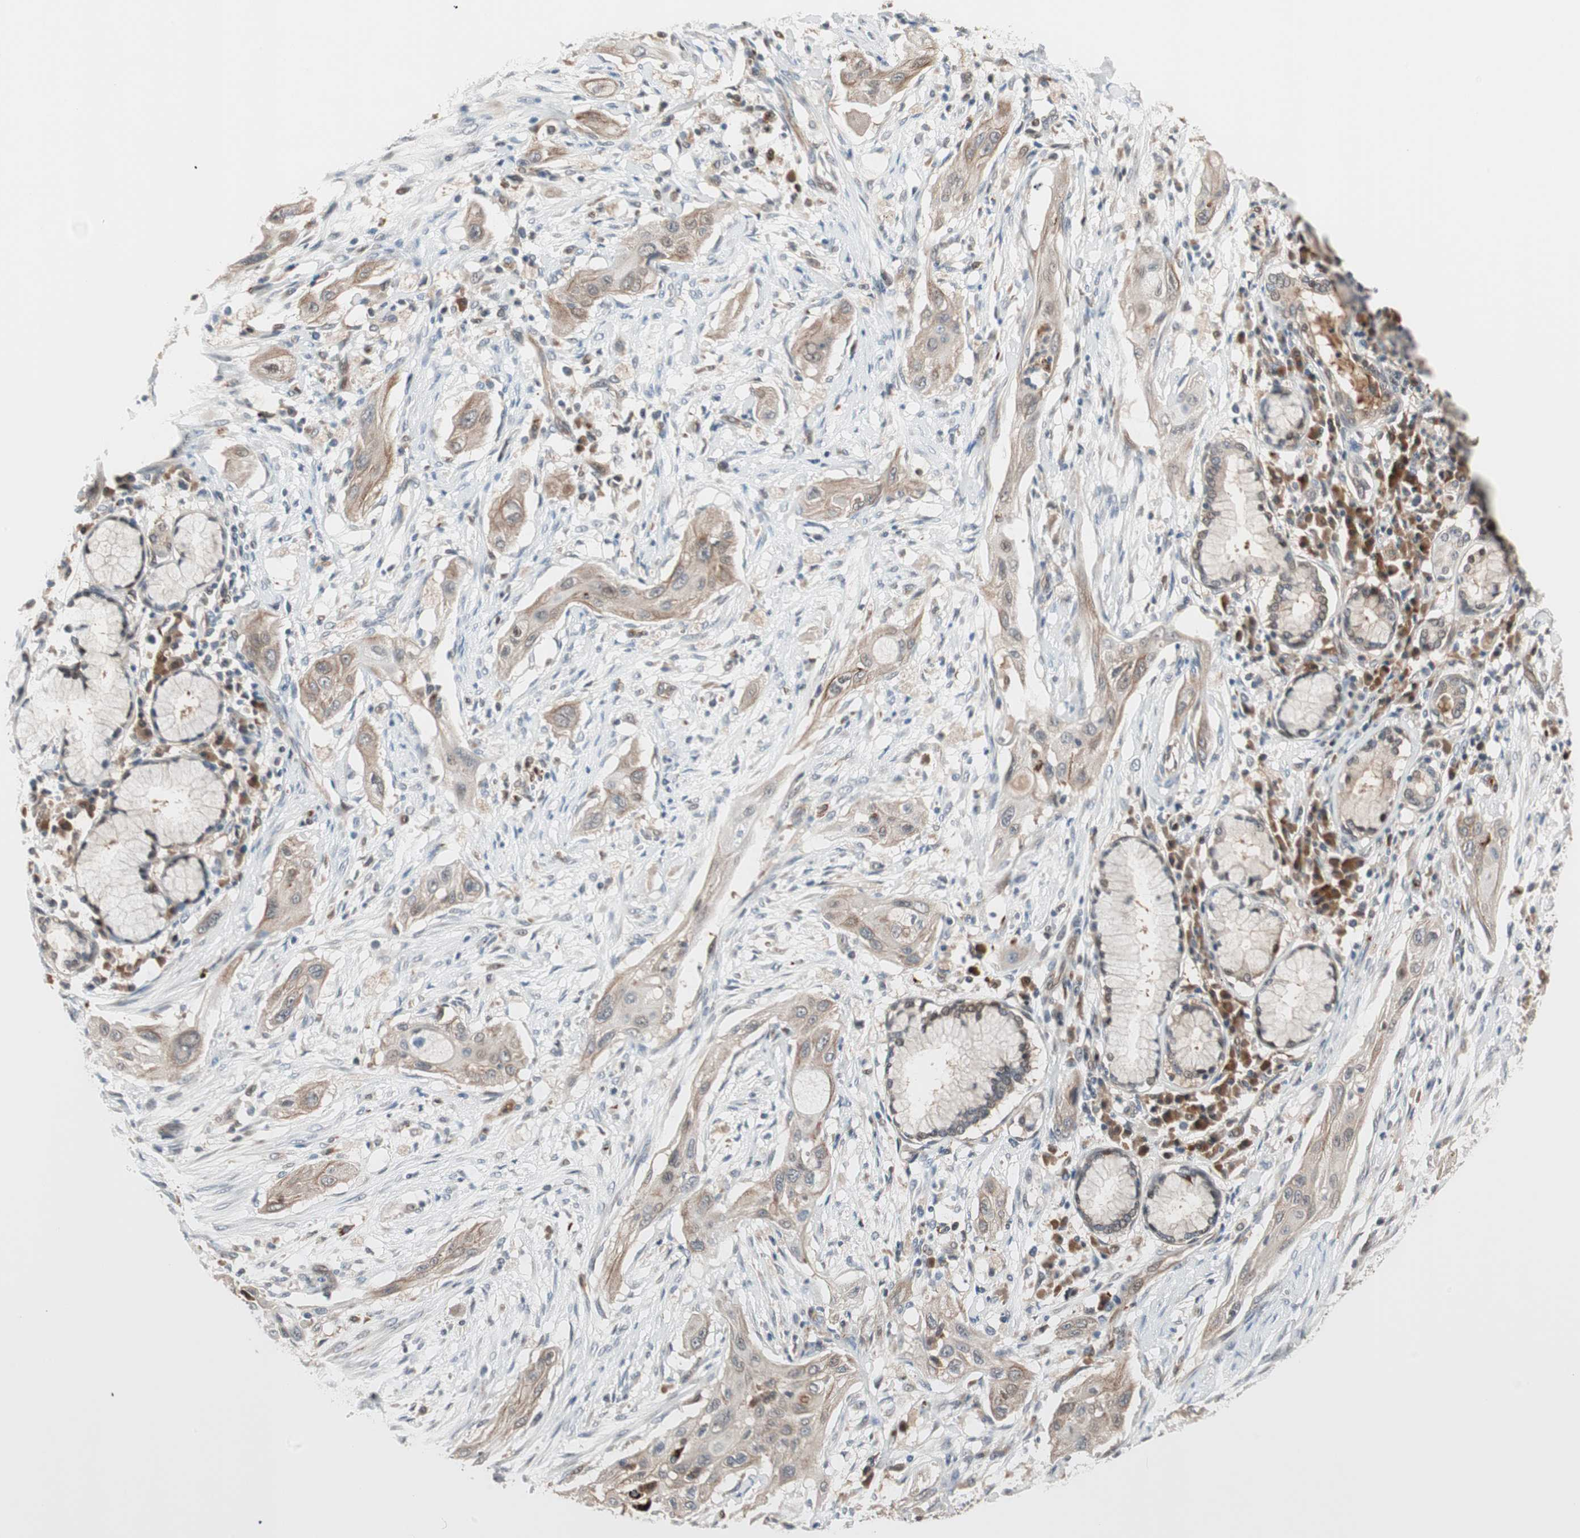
{"staining": {"intensity": "weak", "quantity": ">75%", "location": "cytoplasmic/membranous"}, "tissue": "lung cancer", "cell_type": "Tumor cells", "image_type": "cancer", "snomed": [{"axis": "morphology", "description": "Squamous cell carcinoma, NOS"}, {"axis": "topography", "description": "Lung"}], "caption": "IHC of human lung cancer reveals low levels of weak cytoplasmic/membranous expression in about >75% of tumor cells.", "gene": "PIK3R3", "patient": {"sex": "female", "age": 47}}